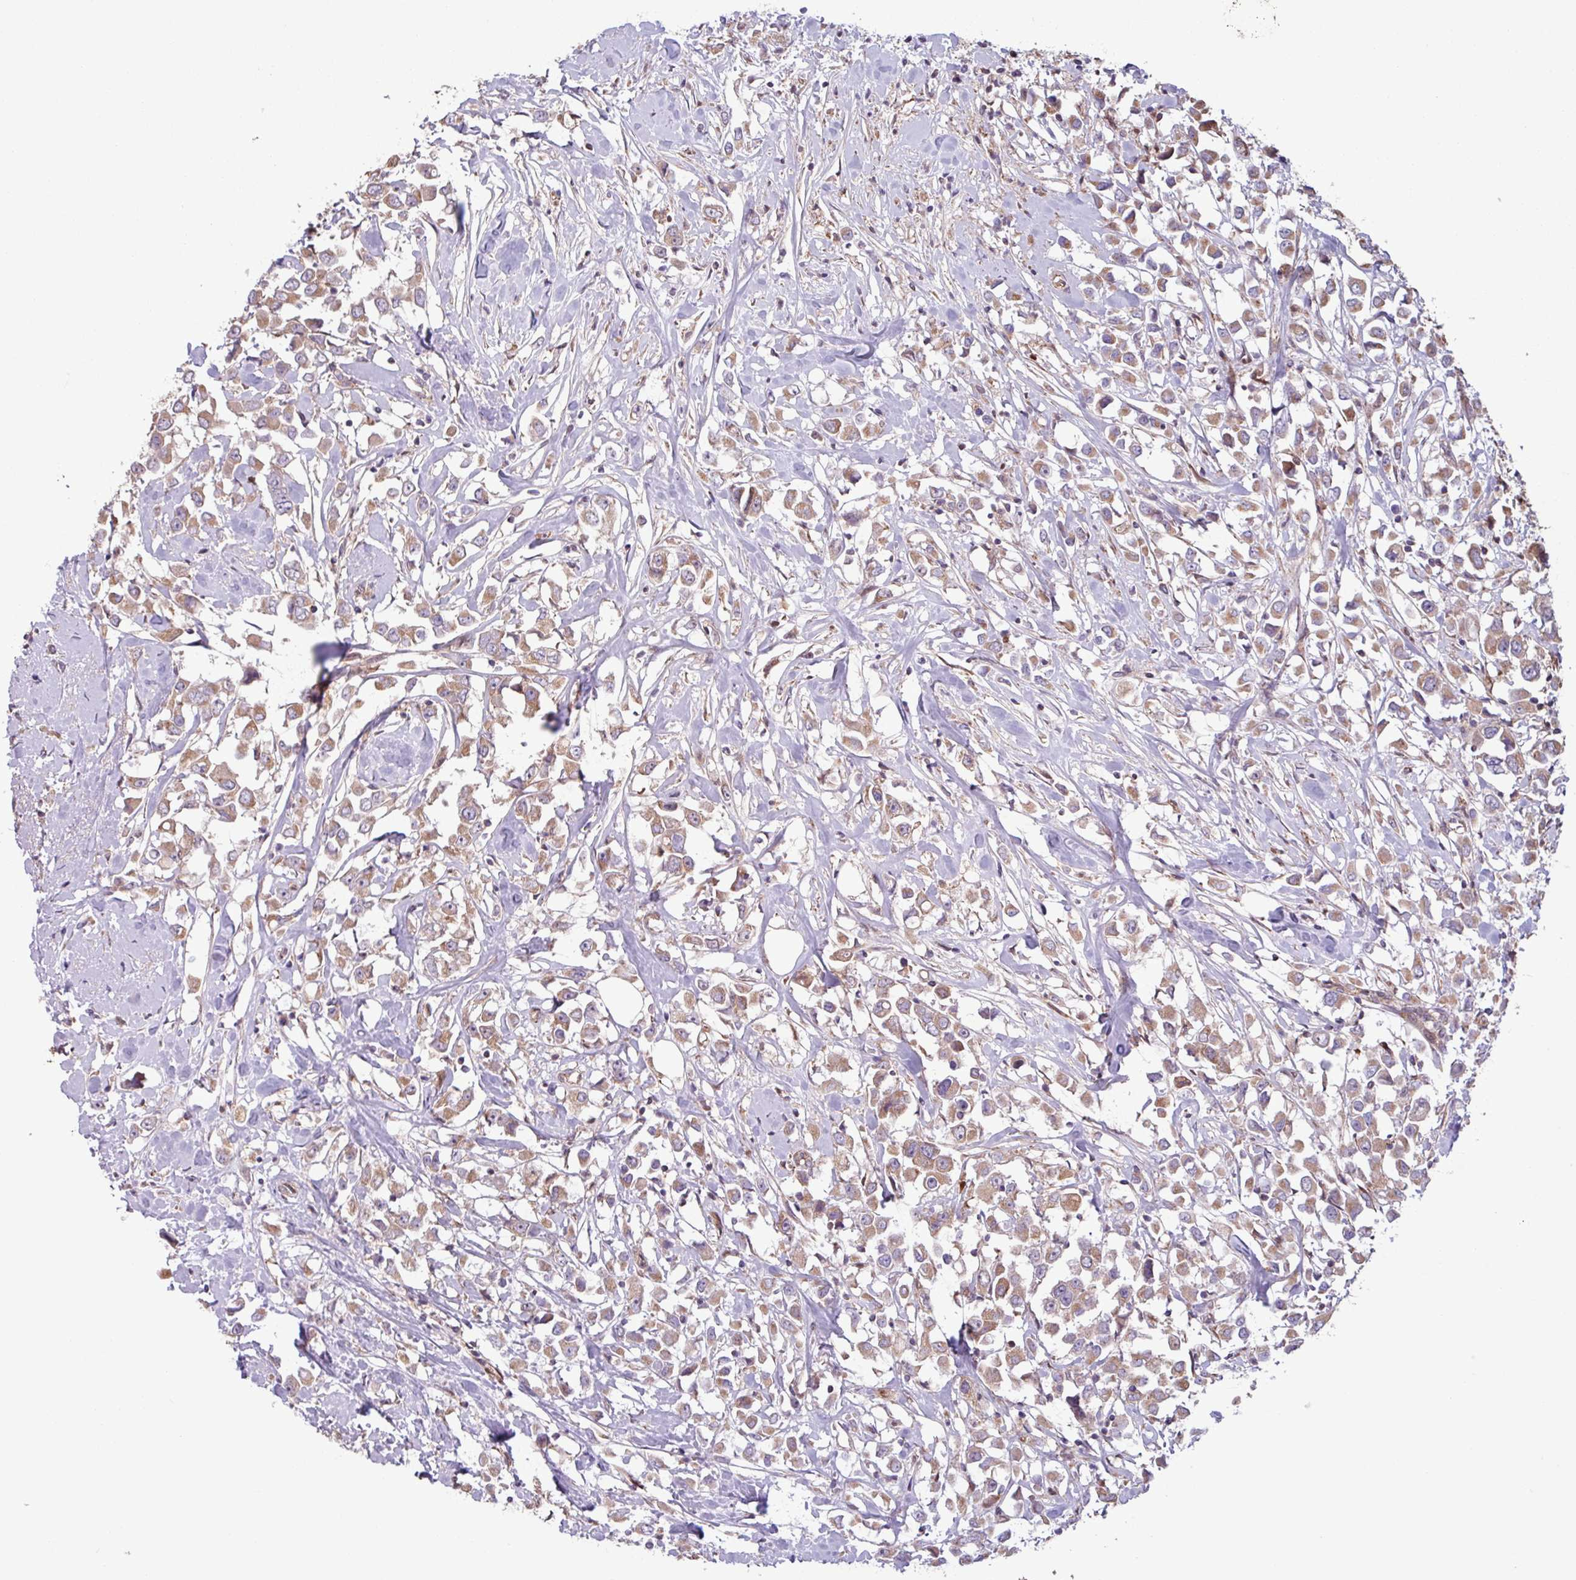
{"staining": {"intensity": "moderate", "quantity": ">75%", "location": "cytoplasmic/membranous"}, "tissue": "breast cancer", "cell_type": "Tumor cells", "image_type": "cancer", "snomed": [{"axis": "morphology", "description": "Duct carcinoma"}, {"axis": "topography", "description": "Breast"}], "caption": "Breast cancer (invasive ductal carcinoma) tissue exhibits moderate cytoplasmic/membranous positivity in about >75% of tumor cells, visualized by immunohistochemistry.", "gene": "PDPR", "patient": {"sex": "female", "age": 61}}